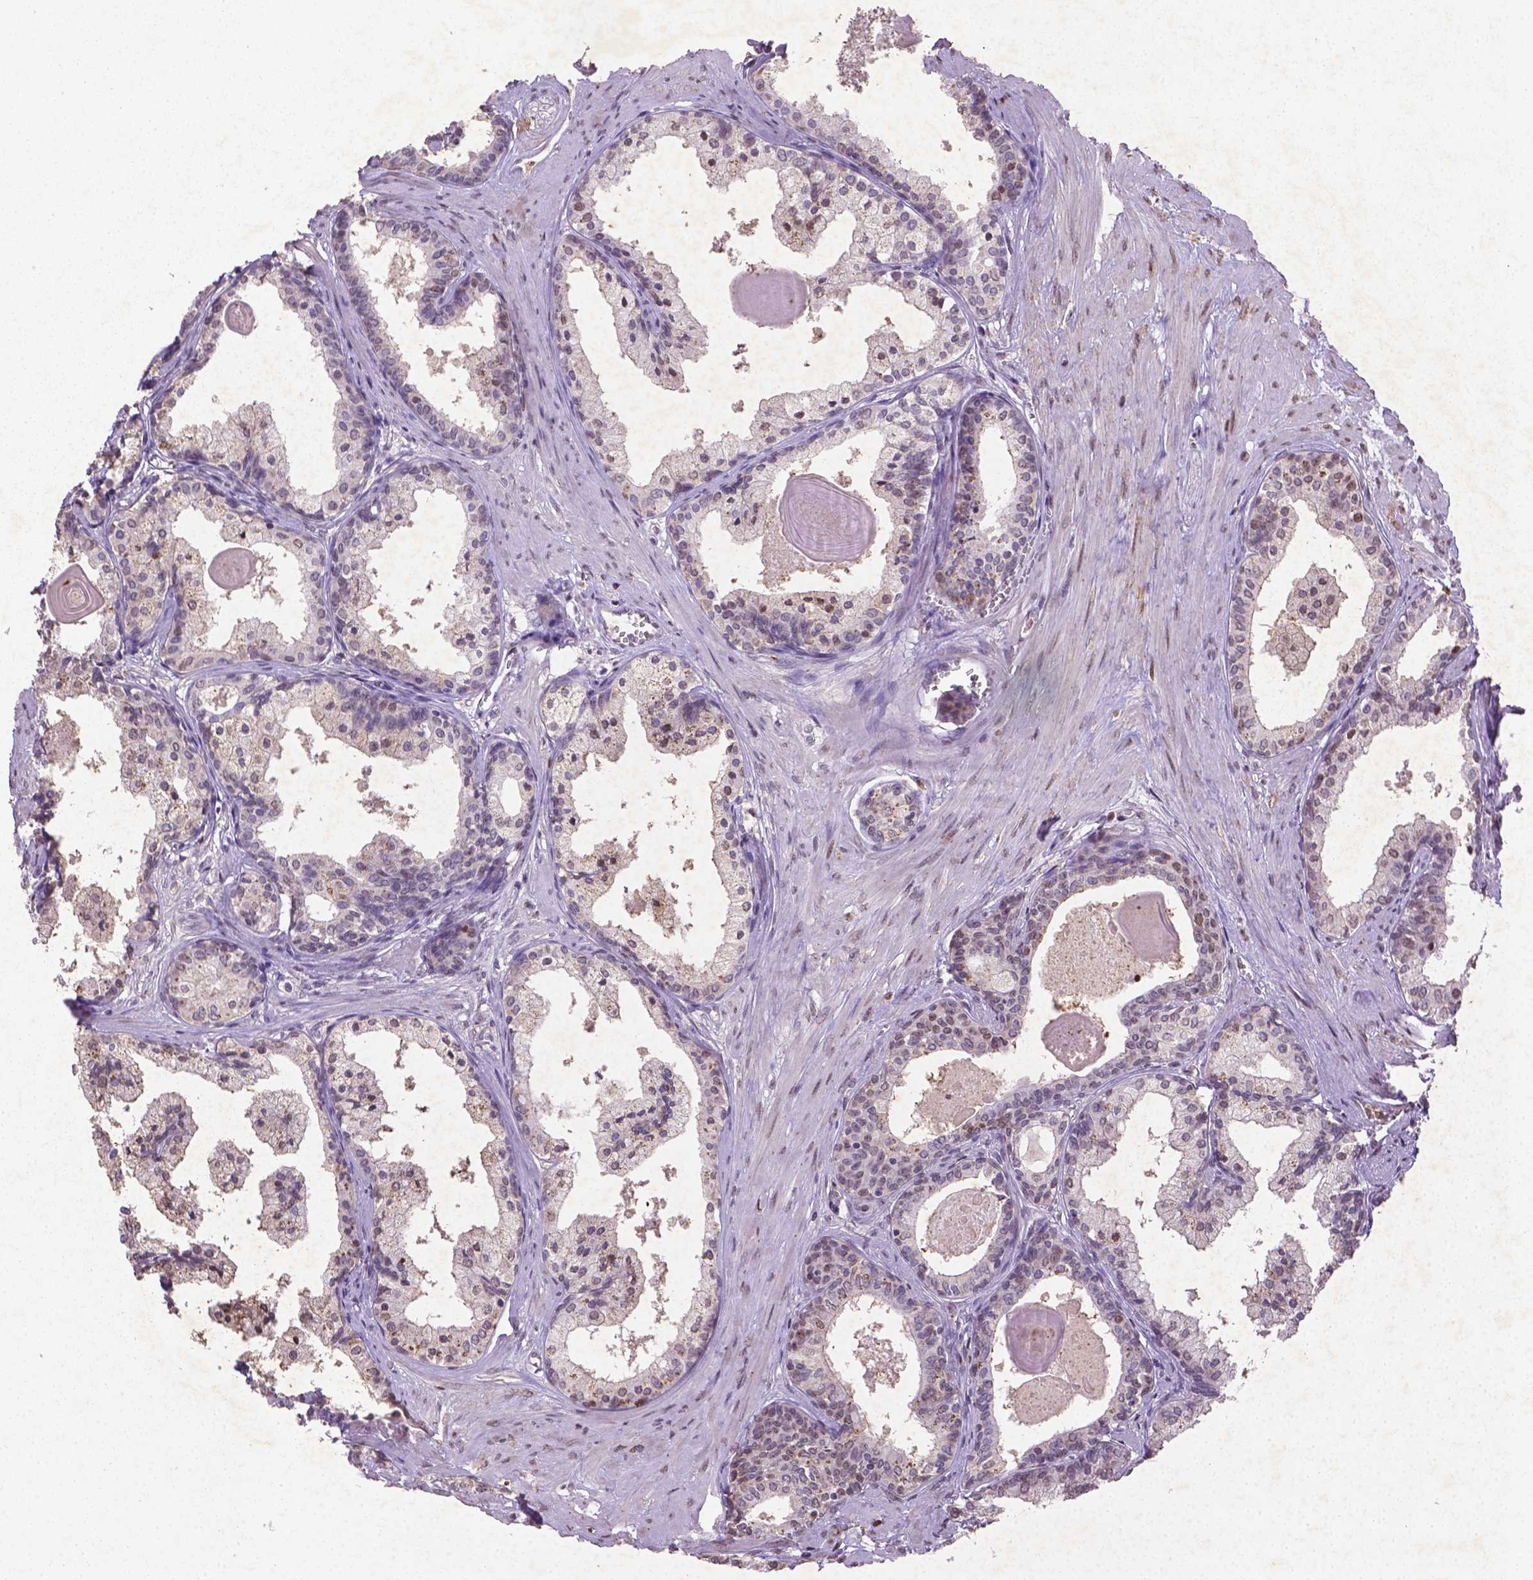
{"staining": {"intensity": "moderate", "quantity": "<25%", "location": "nuclear"}, "tissue": "prostate", "cell_type": "Glandular cells", "image_type": "normal", "snomed": [{"axis": "morphology", "description": "Normal tissue, NOS"}, {"axis": "topography", "description": "Prostate"}], "caption": "Protein expression analysis of unremarkable prostate exhibits moderate nuclear positivity in approximately <25% of glandular cells.", "gene": "CDKN1A", "patient": {"sex": "male", "age": 61}}